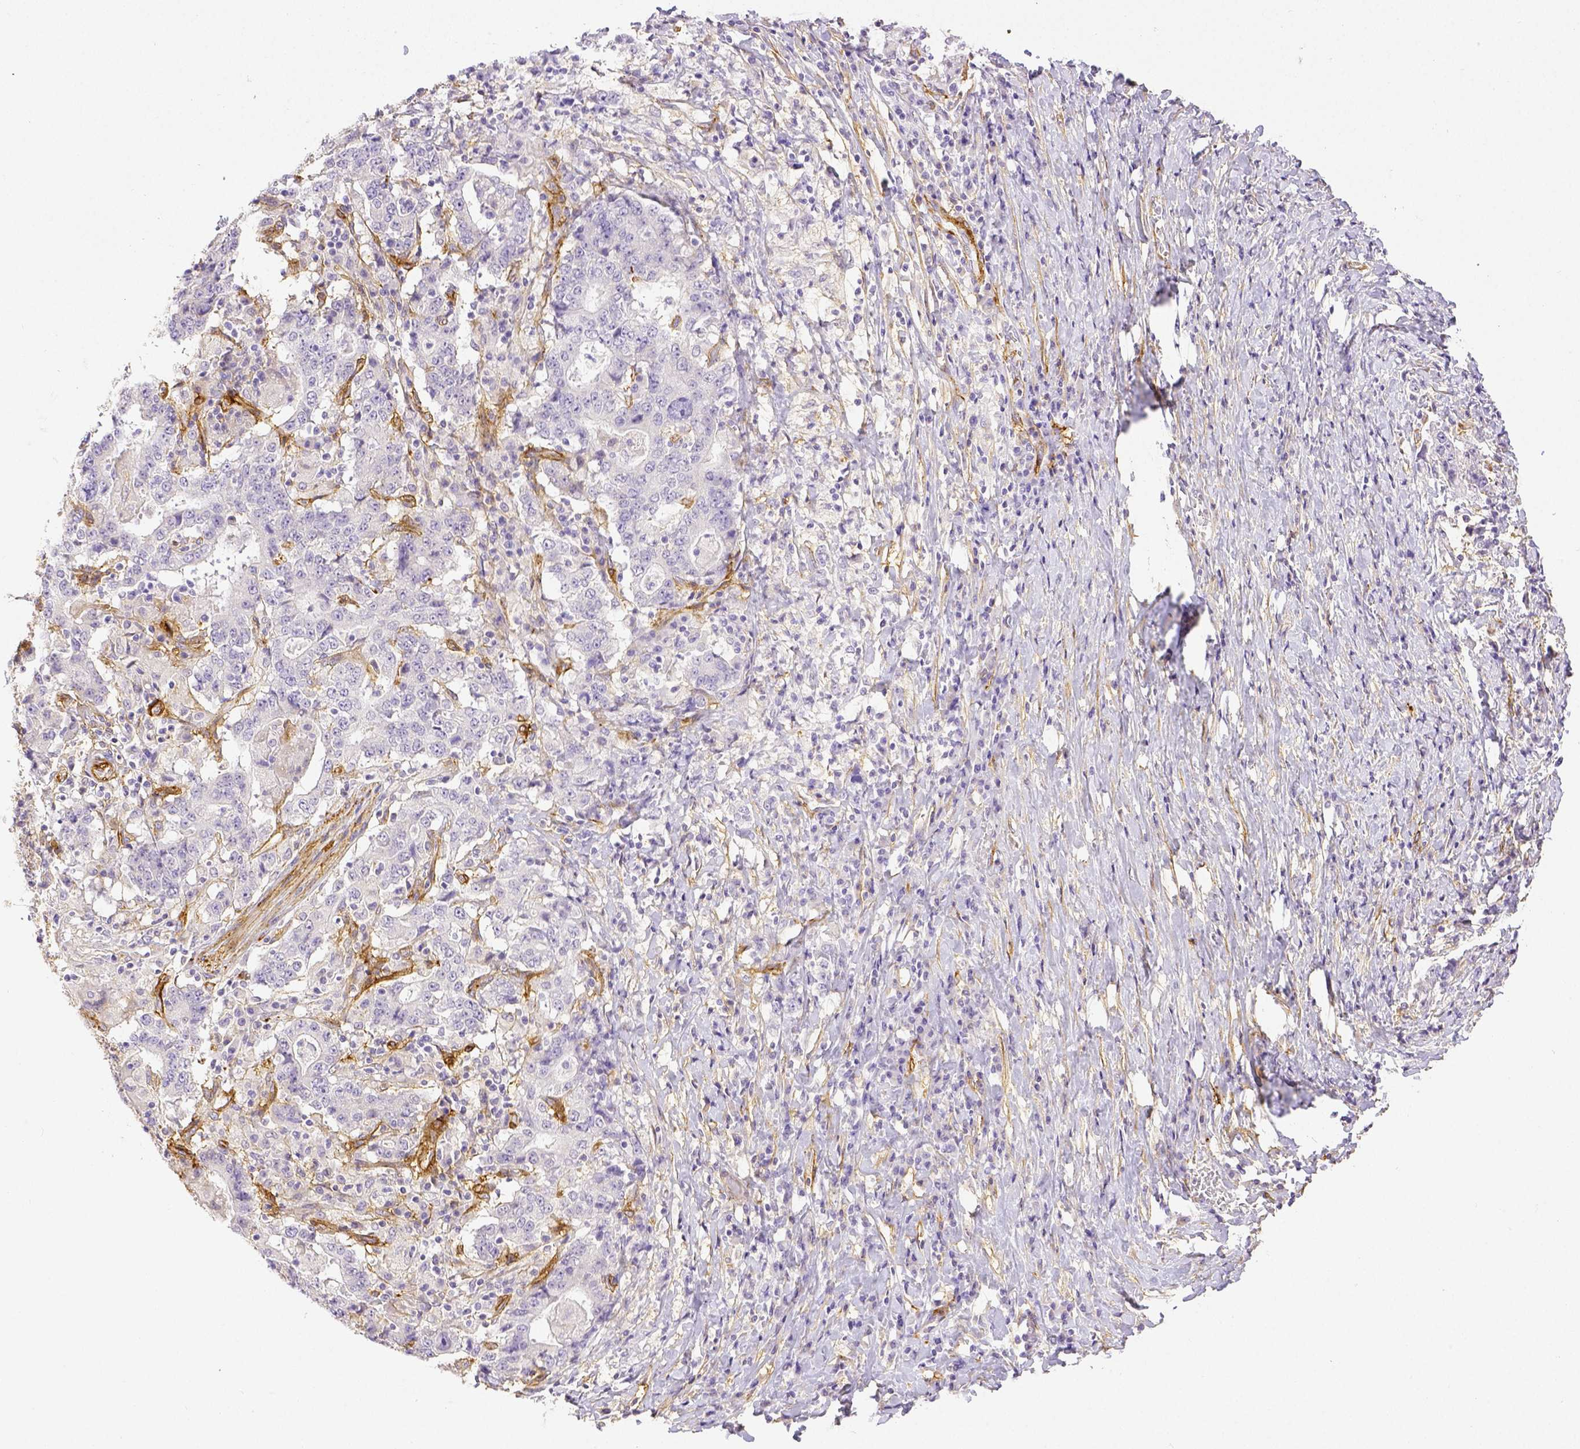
{"staining": {"intensity": "negative", "quantity": "none", "location": "none"}, "tissue": "stomach cancer", "cell_type": "Tumor cells", "image_type": "cancer", "snomed": [{"axis": "morphology", "description": "Normal tissue, NOS"}, {"axis": "morphology", "description": "Adenocarcinoma, NOS"}, {"axis": "topography", "description": "Stomach, upper"}, {"axis": "topography", "description": "Stomach"}], "caption": "Stomach adenocarcinoma stained for a protein using immunohistochemistry (IHC) shows no positivity tumor cells.", "gene": "THY1", "patient": {"sex": "male", "age": 59}}